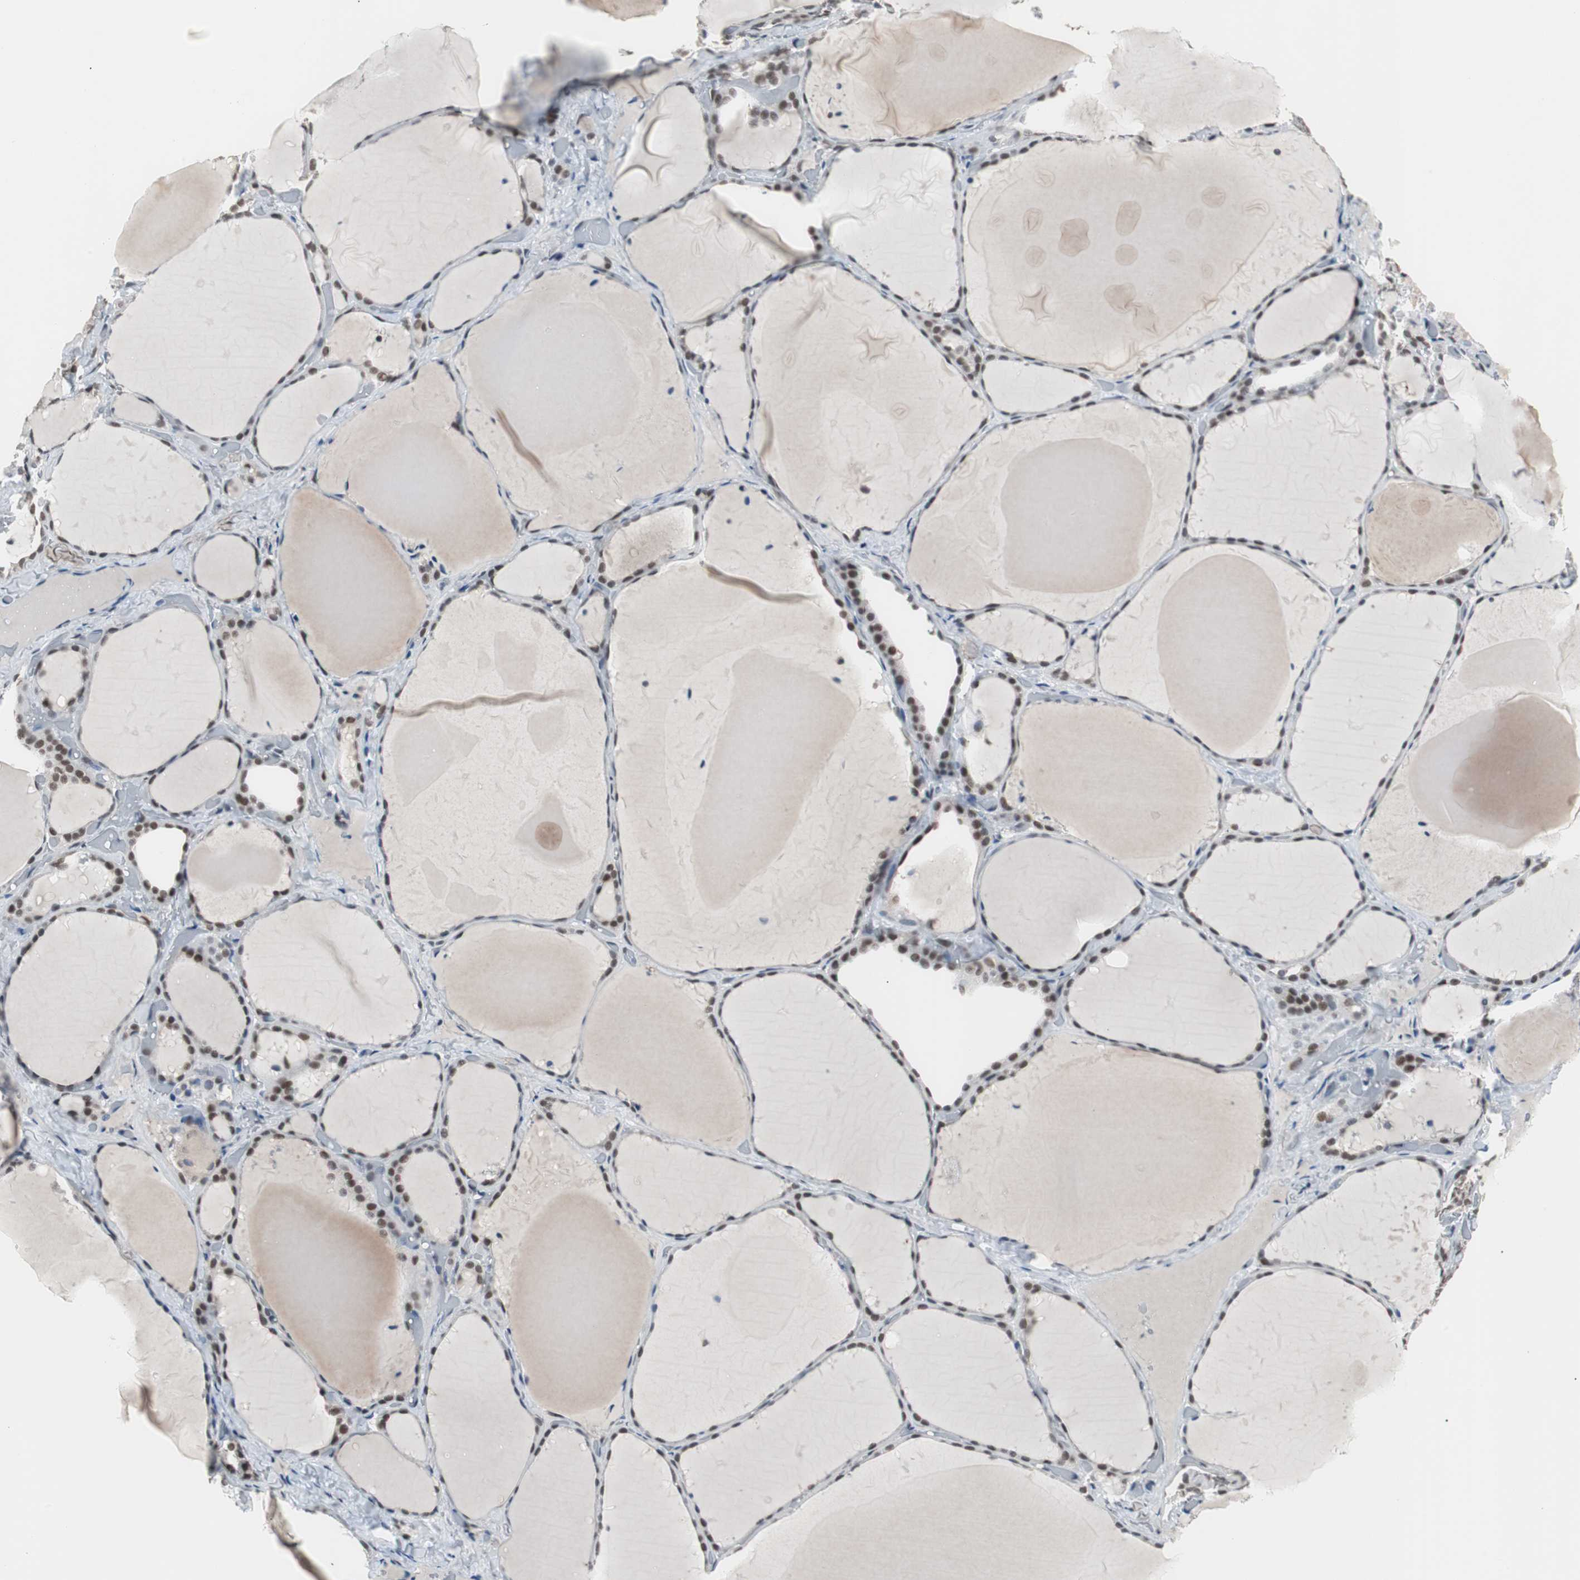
{"staining": {"intensity": "moderate", "quantity": ">75%", "location": "nuclear"}, "tissue": "thyroid gland", "cell_type": "Glandular cells", "image_type": "normal", "snomed": [{"axis": "morphology", "description": "Normal tissue, NOS"}, {"axis": "topography", "description": "Thyroid gland"}], "caption": "Human thyroid gland stained with a brown dye shows moderate nuclear positive staining in approximately >75% of glandular cells.", "gene": "TAF7", "patient": {"sex": "female", "age": 22}}